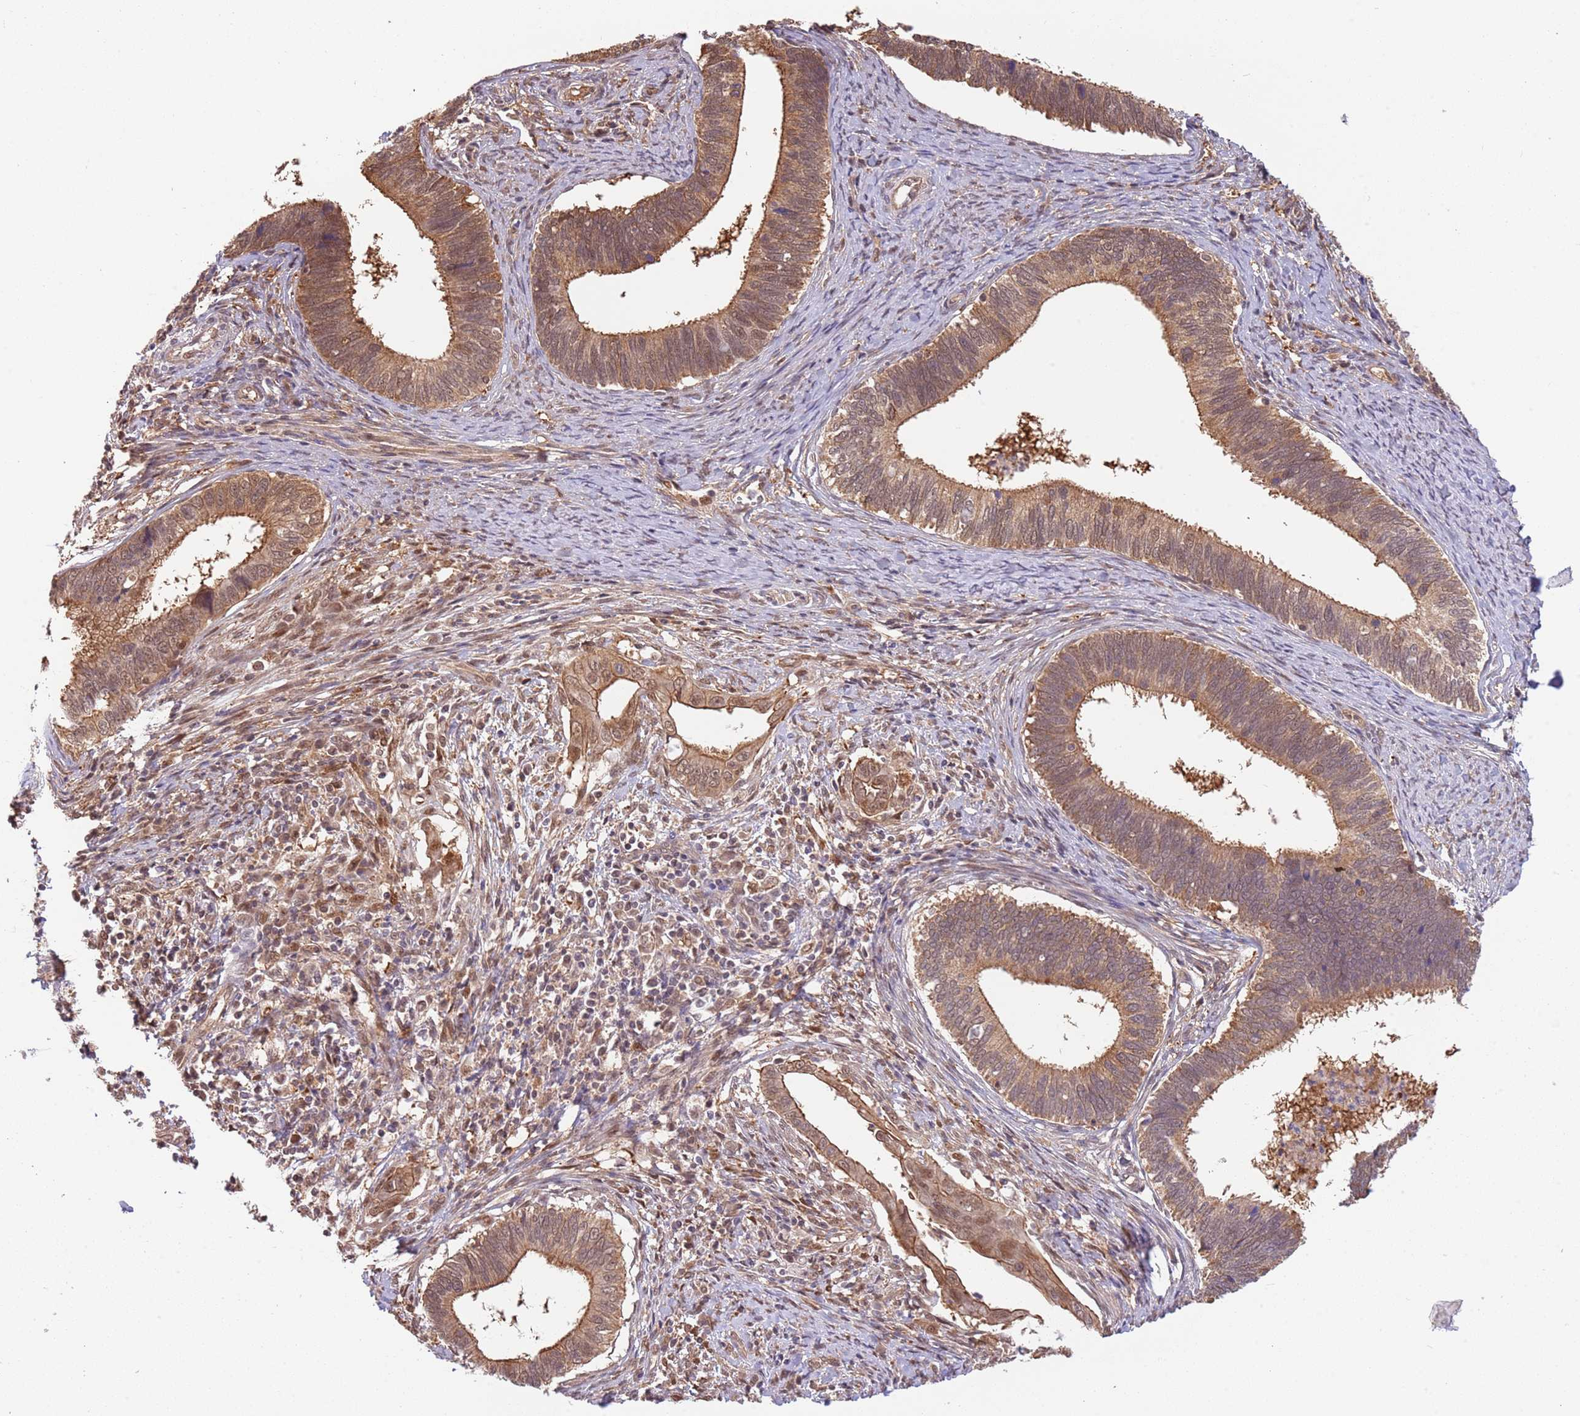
{"staining": {"intensity": "moderate", "quantity": ">75%", "location": "cytoplasmic/membranous,nuclear"}, "tissue": "cervical cancer", "cell_type": "Tumor cells", "image_type": "cancer", "snomed": [{"axis": "morphology", "description": "Adenocarcinoma, NOS"}, {"axis": "topography", "description": "Cervix"}], "caption": "Moderate cytoplasmic/membranous and nuclear positivity for a protein is appreciated in about >75% of tumor cells of cervical cancer (adenocarcinoma) using IHC.", "gene": "PLSCR5", "patient": {"sex": "female", "age": 42}}